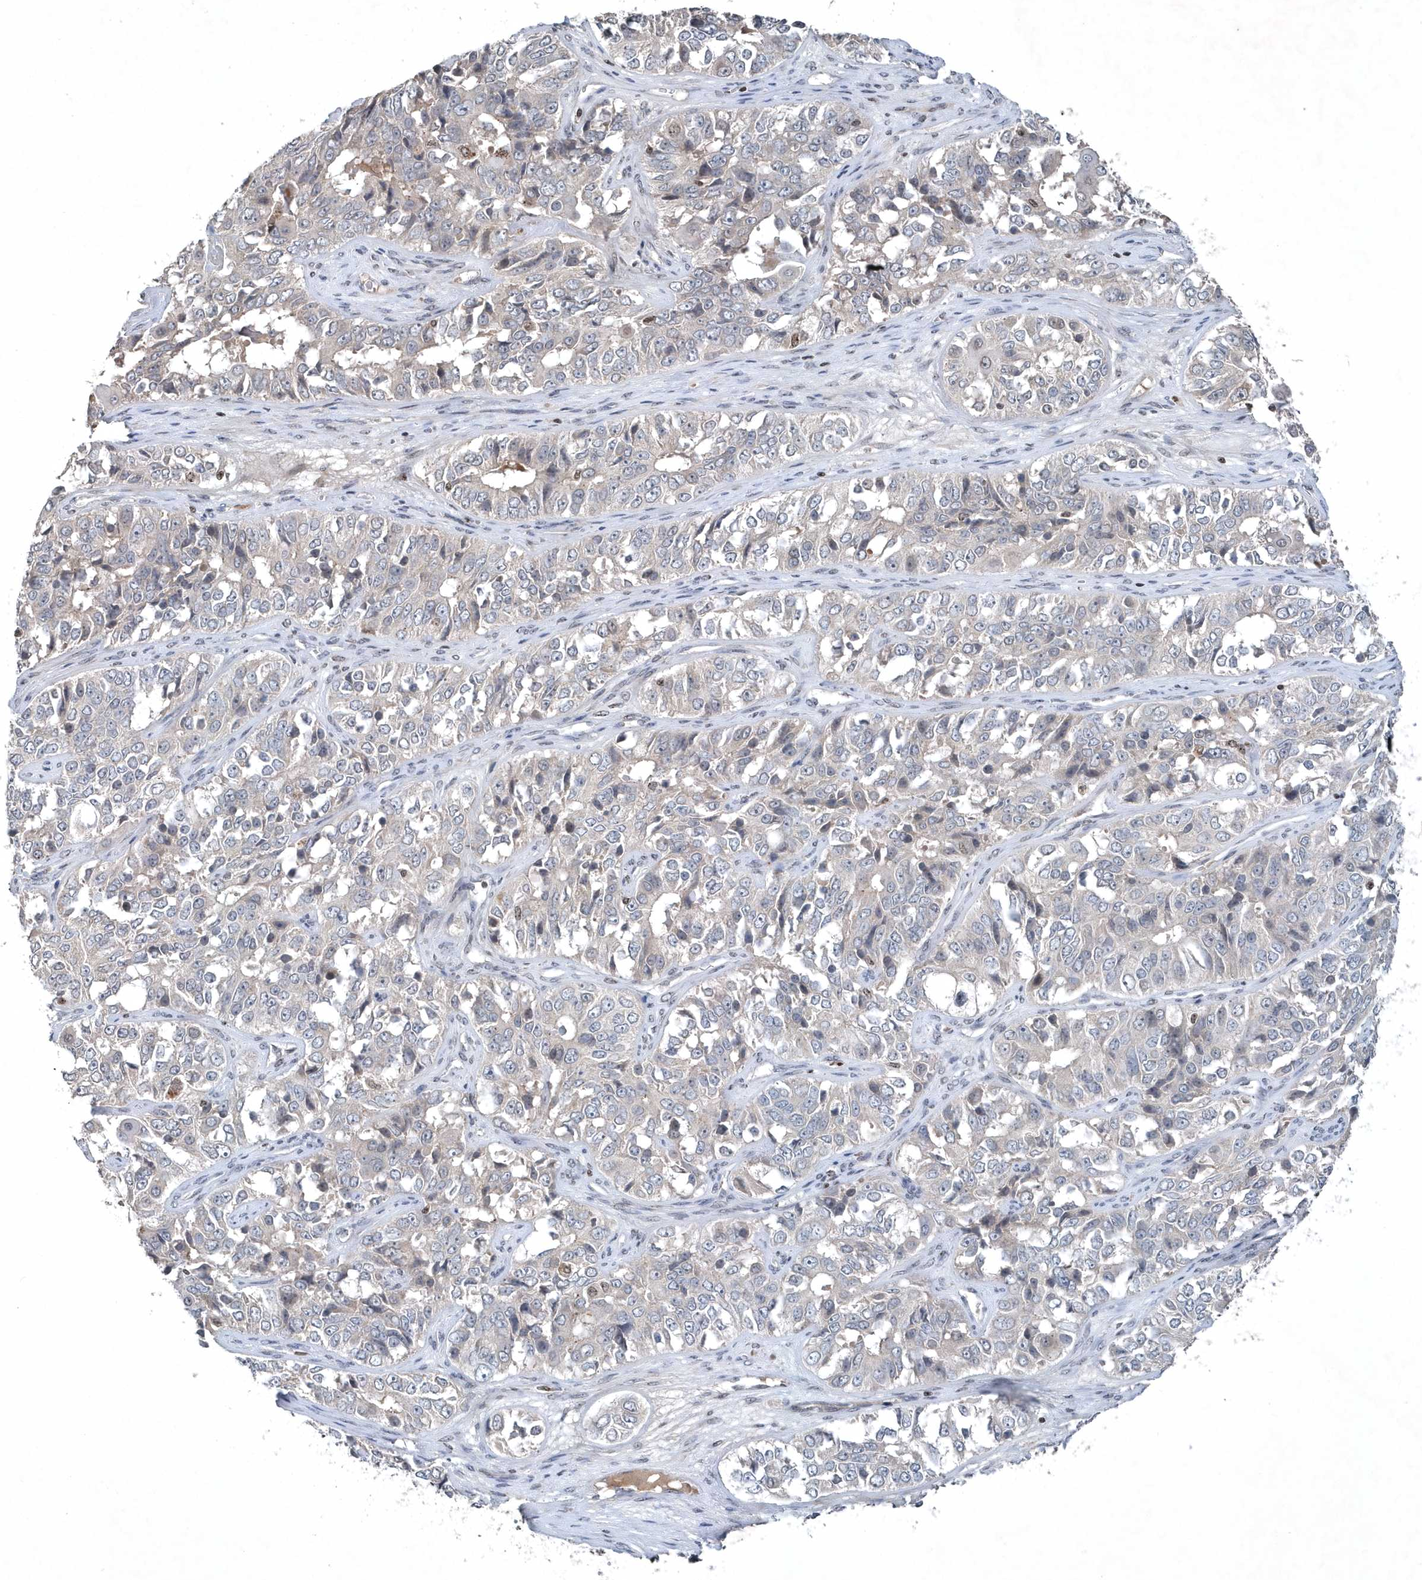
{"staining": {"intensity": "negative", "quantity": "none", "location": "none"}, "tissue": "ovarian cancer", "cell_type": "Tumor cells", "image_type": "cancer", "snomed": [{"axis": "morphology", "description": "Carcinoma, endometroid"}, {"axis": "topography", "description": "Ovary"}], "caption": "Immunohistochemistry (IHC) micrograph of human ovarian cancer (endometroid carcinoma) stained for a protein (brown), which displays no staining in tumor cells. The staining is performed using DAB (3,3'-diaminobenzidine) brown chromogen with nuclei counter-stained in using hematoxylin.", "gene": "QTRT2", "patient": {"sex": "female", "age": 51}}